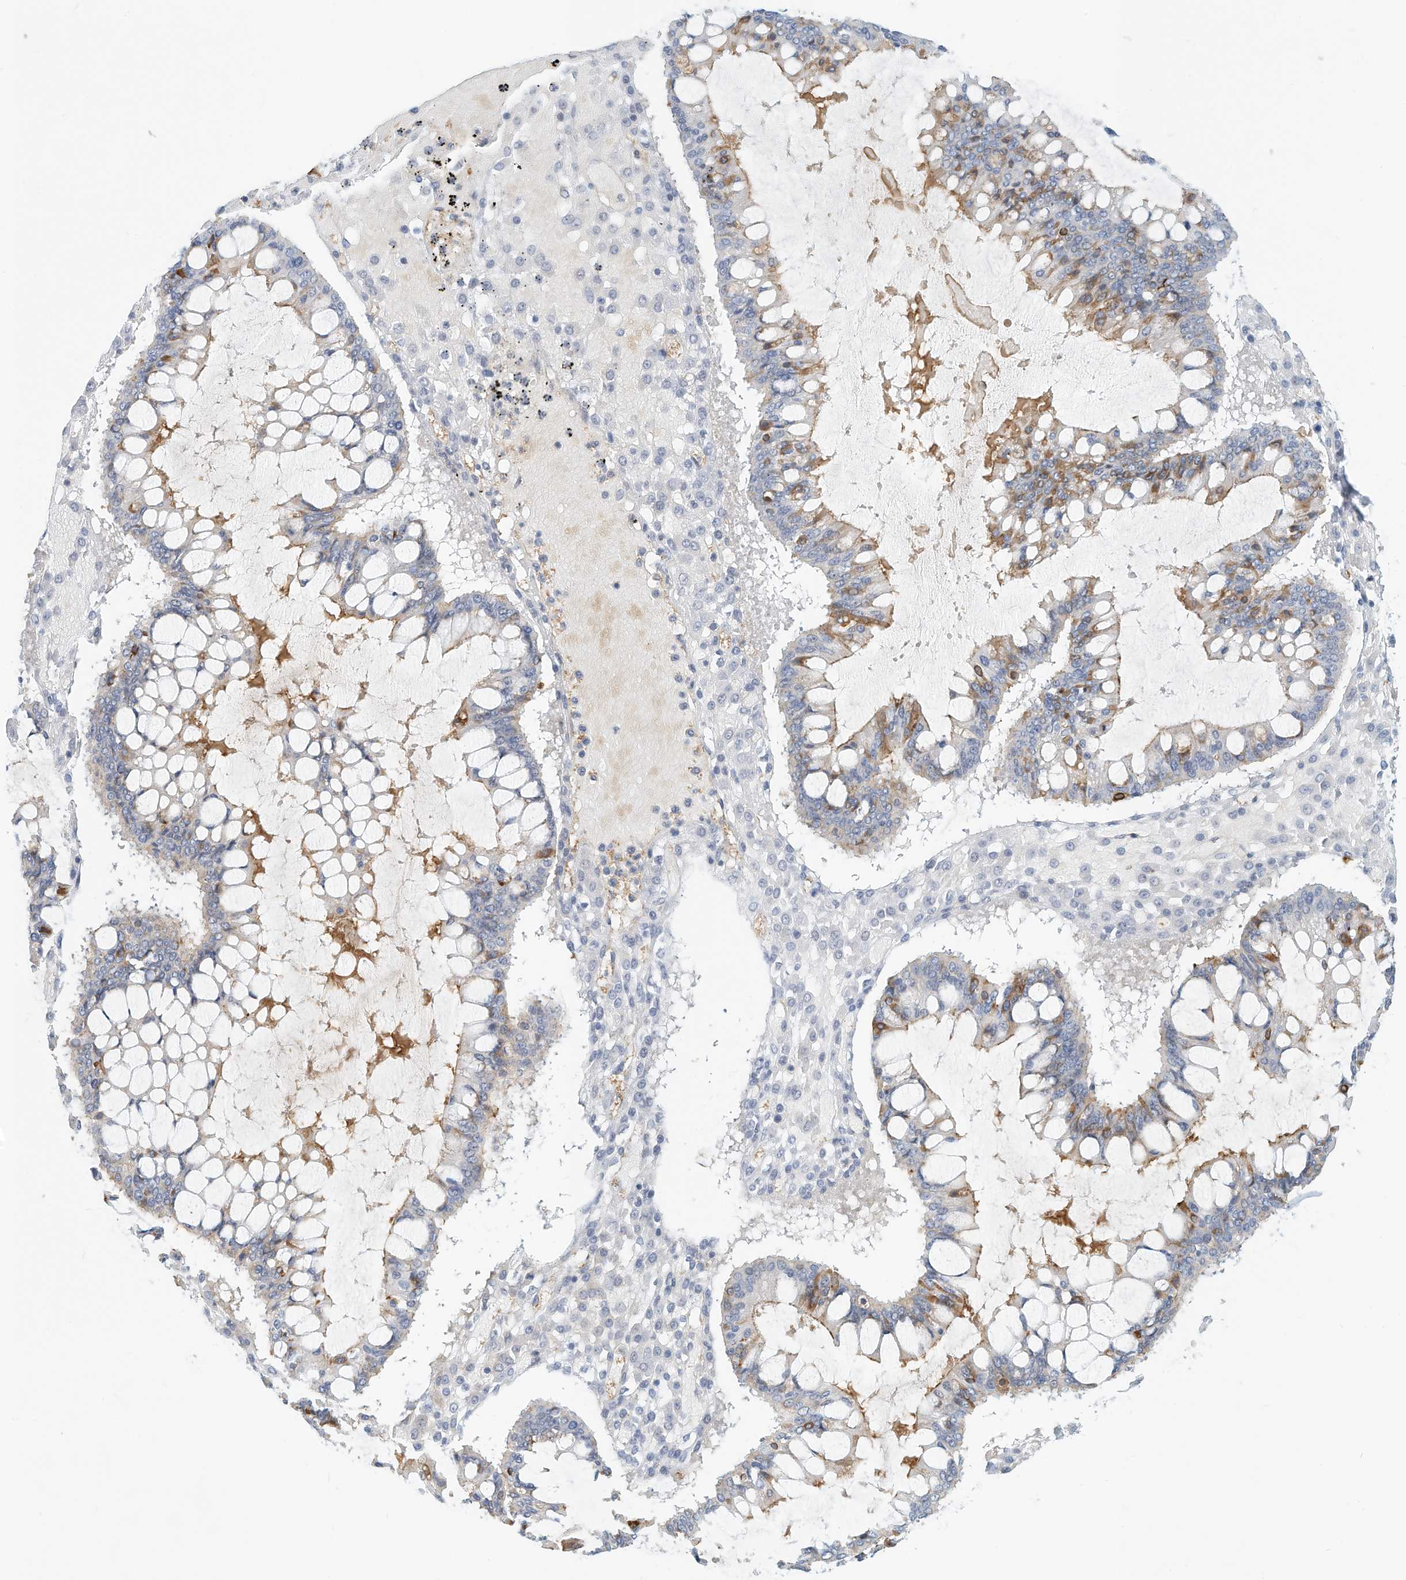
{"staining": {"intensity": "moderate", "quantity": "<25%", "location": "cytoplasmic/membranous"}, "tissue": "ovarian cancer", "cell_type": "Tumor cells", "image_type": "cancer", "snomed": [{"axis": "morphology", "description": "Cystadenocarcinoma, mucinous, NOS"}, {"axis": "topography", "description": "Ovary"}], "caption": "Mucinous cystadenocarcinoma (ovarian) stained with a brown dye displays moderate cytoplasmic/membranous positive positivity in approximately <25% of tumor cells.", "gene": "MICAL1", "patient": {"sex": "female", "age": 73}}